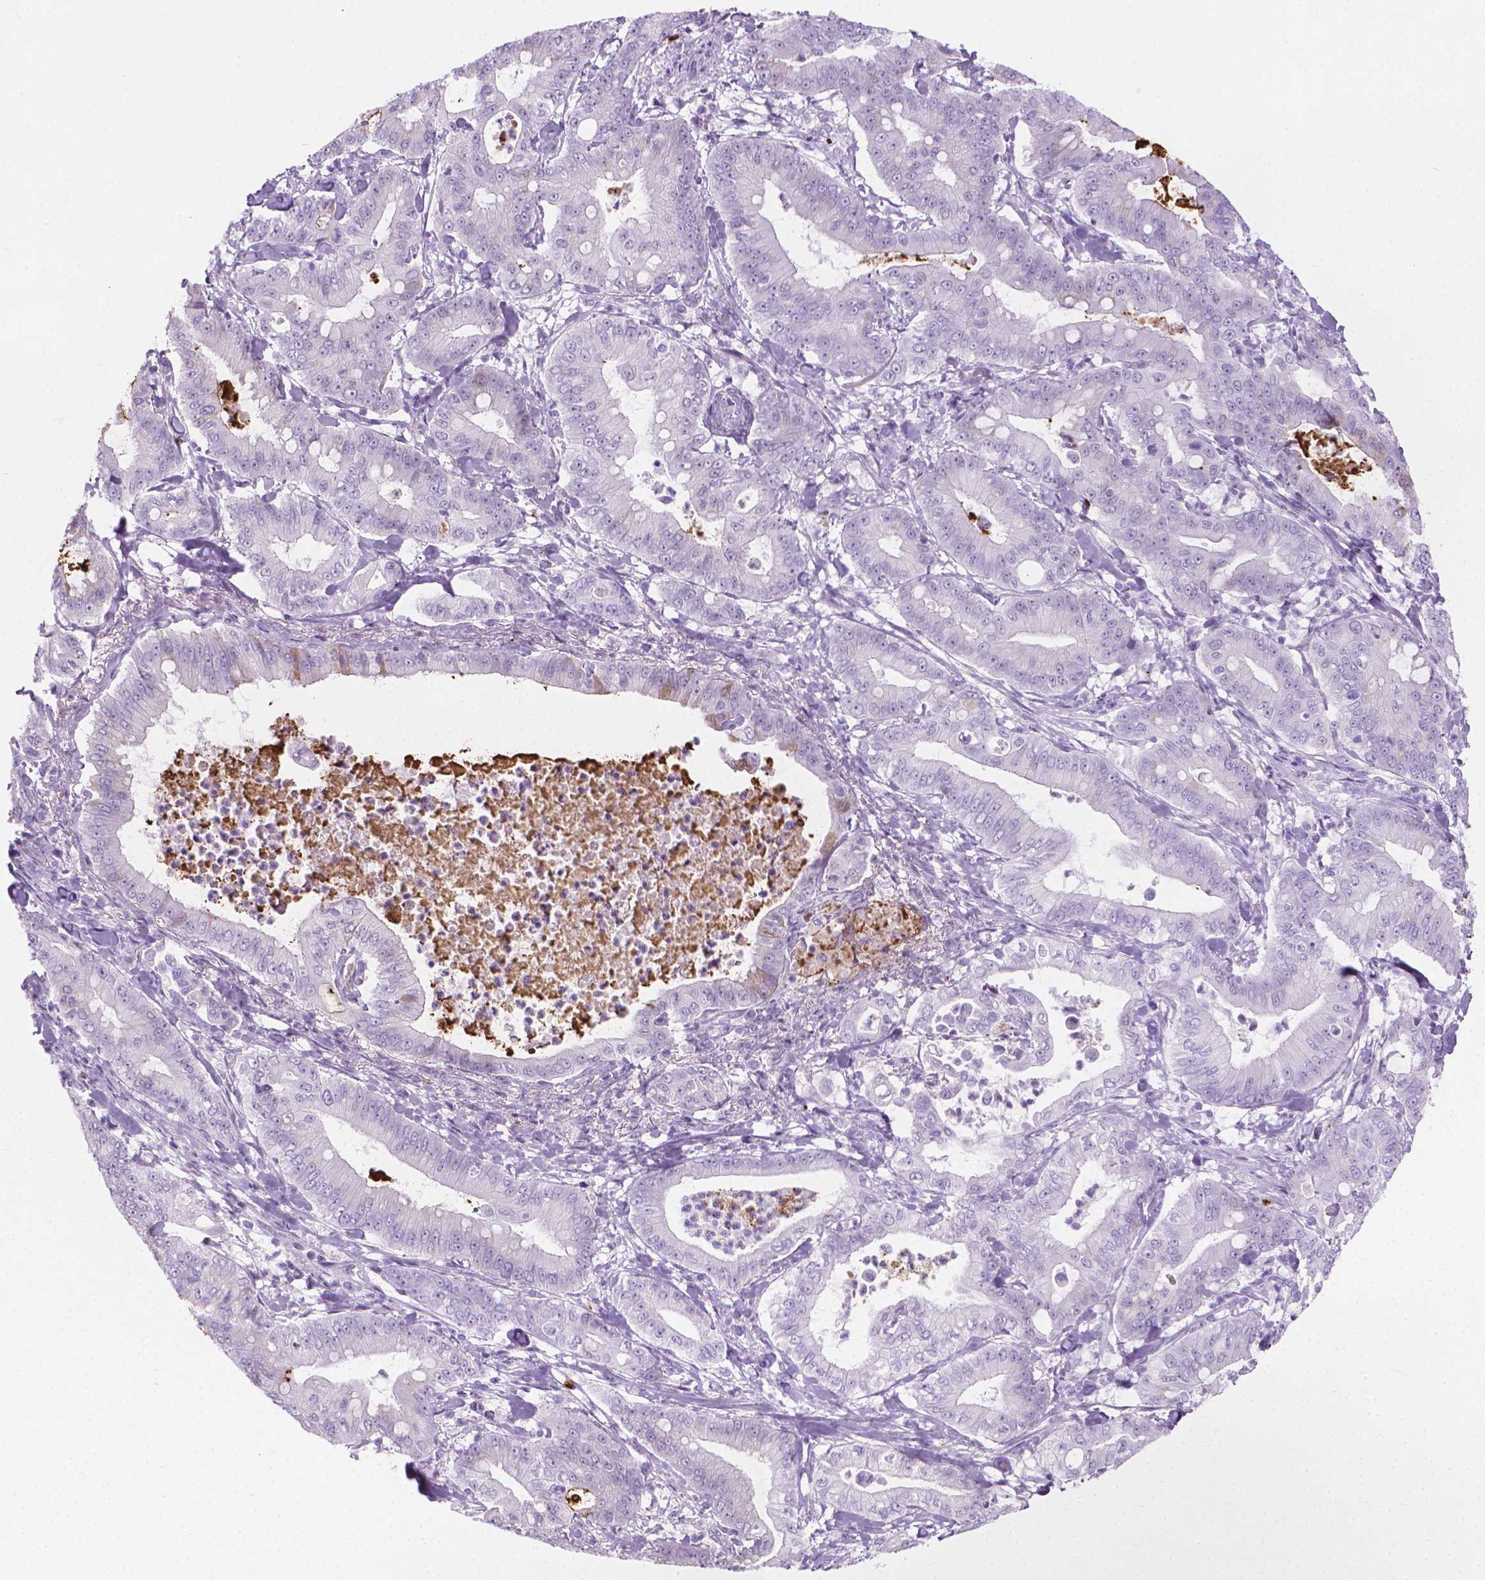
{"staining": {"intensity": "negative", "quantity": "none", "location": "none"}, "tissue": "pancreatic cancer", "cell_type": "Tumor cells", "image_type": "cancer", "snomed": [{"axis": "morphology", "description": "Adenocarcinoma, NOS"}, {"axis": "topography", "description": "Pancreas"}], "caption": "Tumor cells are negative for brown protein staining in adenocarcinoma (pancreatic).", "gene": "CFAP52", "patient": {"sex": "male", "age": 71}}